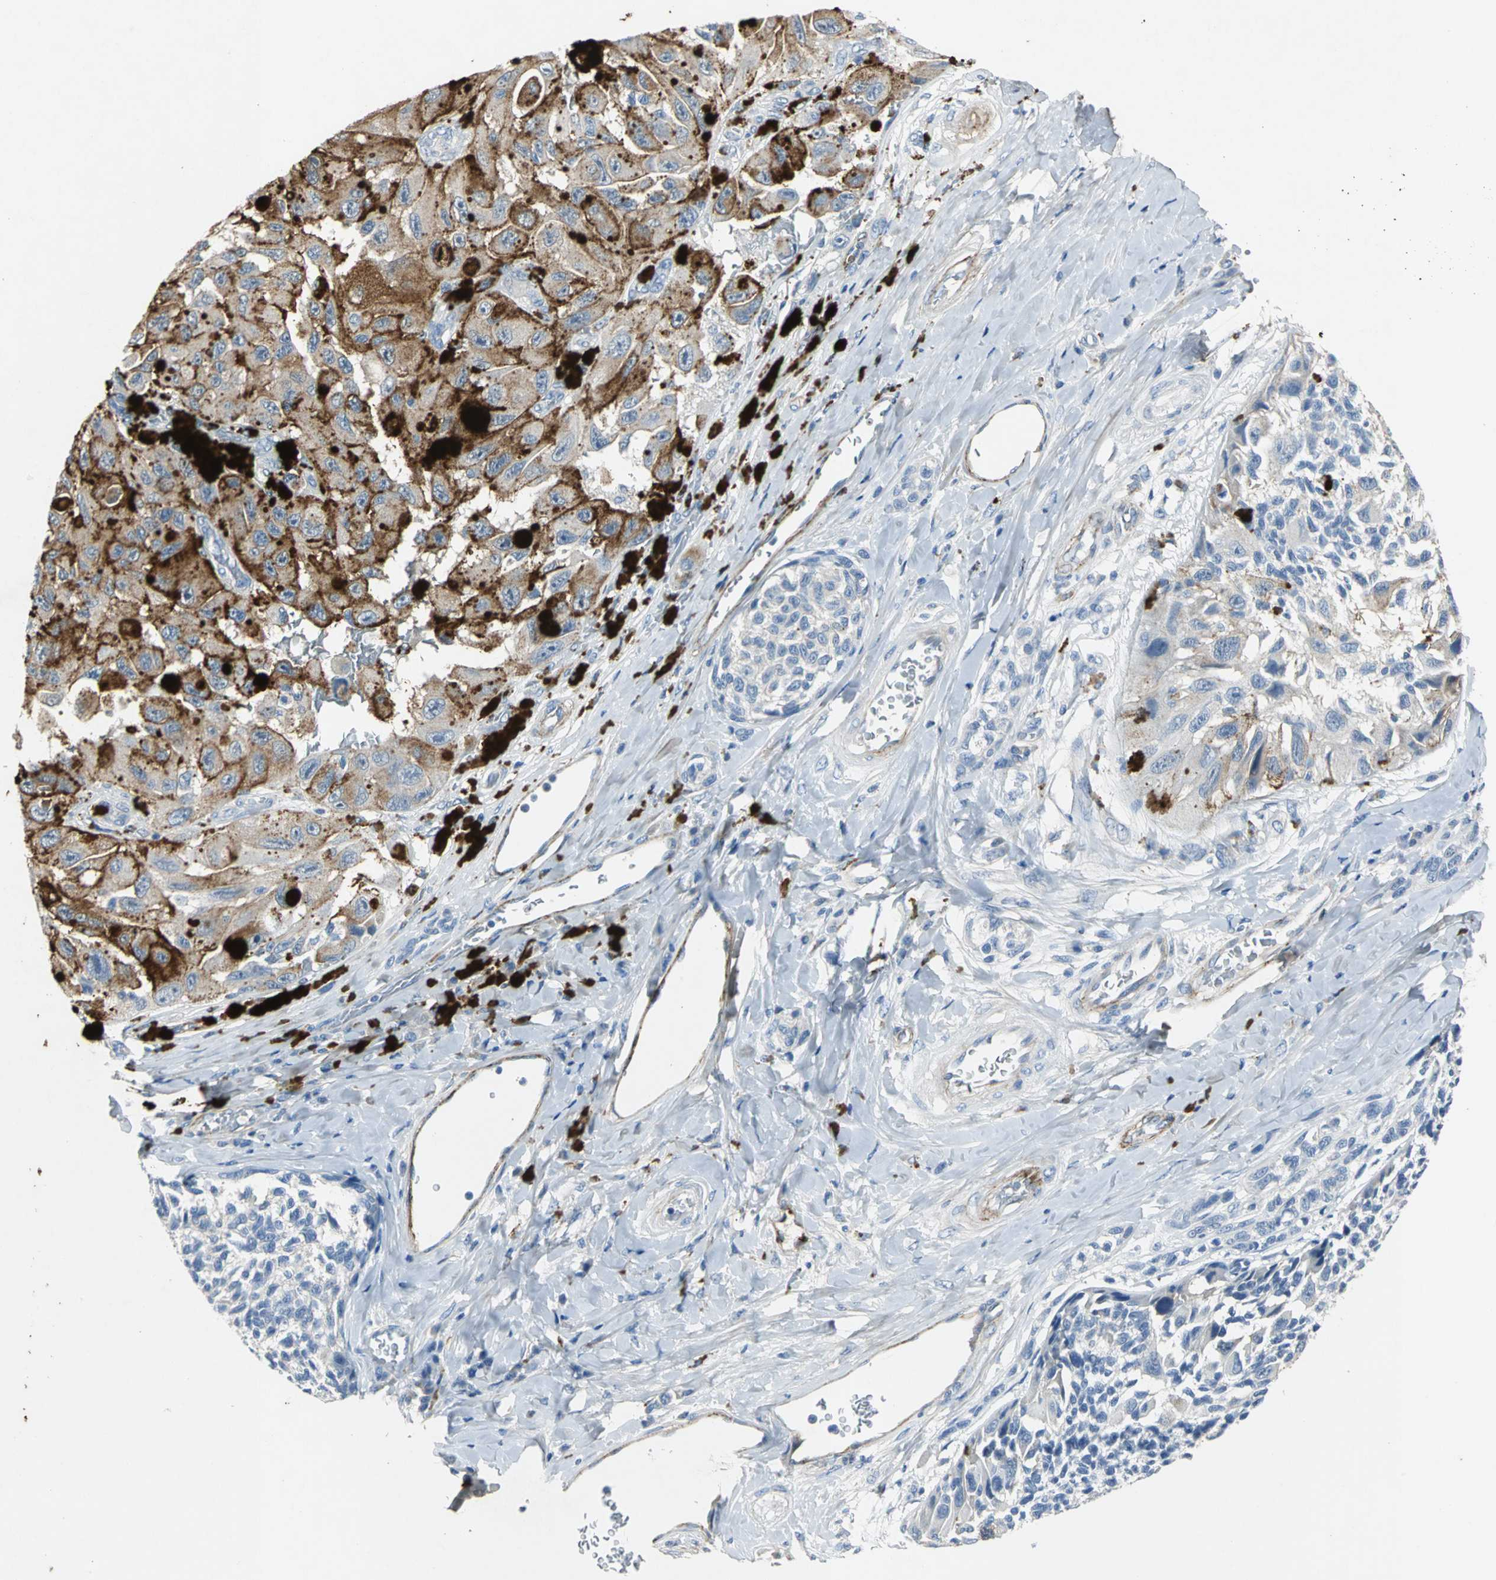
{"staining": {"intensity": "negative", "quantity": "none", "location": "none"}, "tissue": "melanoma", "cell_type": "Tumor cells", "image_type": "cancer", "snomed": [{"axis": "morphology", "description": "Malignant melanoma, NOS"}, {"axis": "topography", "description": "Skin"}], "caption": "Histopathology image shows no protein positivity in tumor cells of melanoma tissue. (DAB (3,3'-diaminobenzidine) IHC with hematoxylin counter stain).", "gene": "EFNB3", "patient": {"sex": "female", "age": 73}}